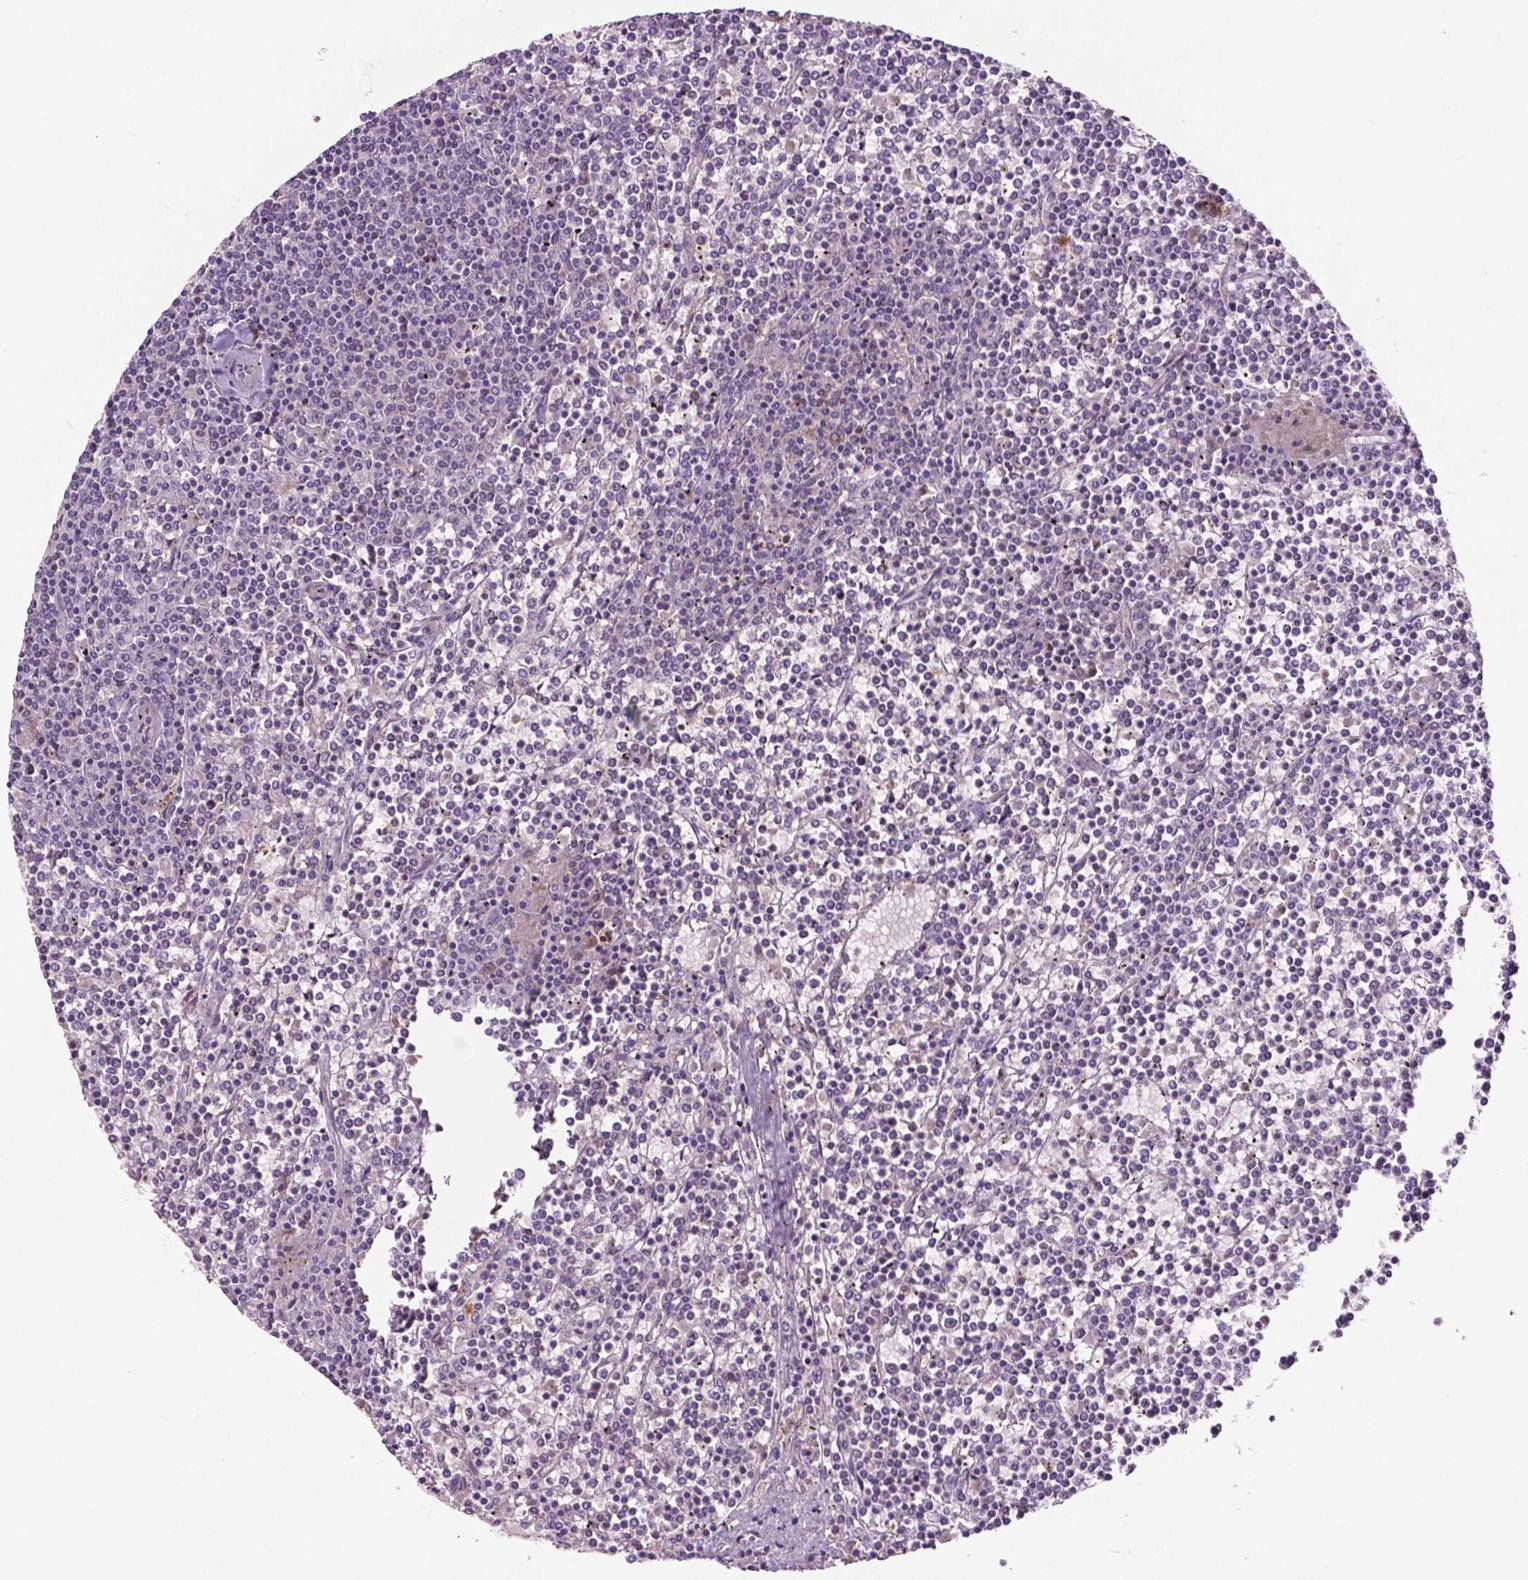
{"staining": {"intensity": "negative", "quantity": "none", "location": "none"}, "tissue": "lymphoma", "cell_type": "Tumor cells", "image_type": "cancer", "snomed": [{"axis": "morphology", "description": "Malignant lymphoma, non-Hodgkin's type, Low grade"}, {"axis": "topography", "description": "Spleen"}], "caption": "This is a micrograph of IHC staining of lymphoma, which shows no staining in tumor cells. (Immunohistochemistry (ihc), brightfield microscopy, high magnification).", "gene": "FBLN1", "patient": {"sex": "female", "age": 19}}